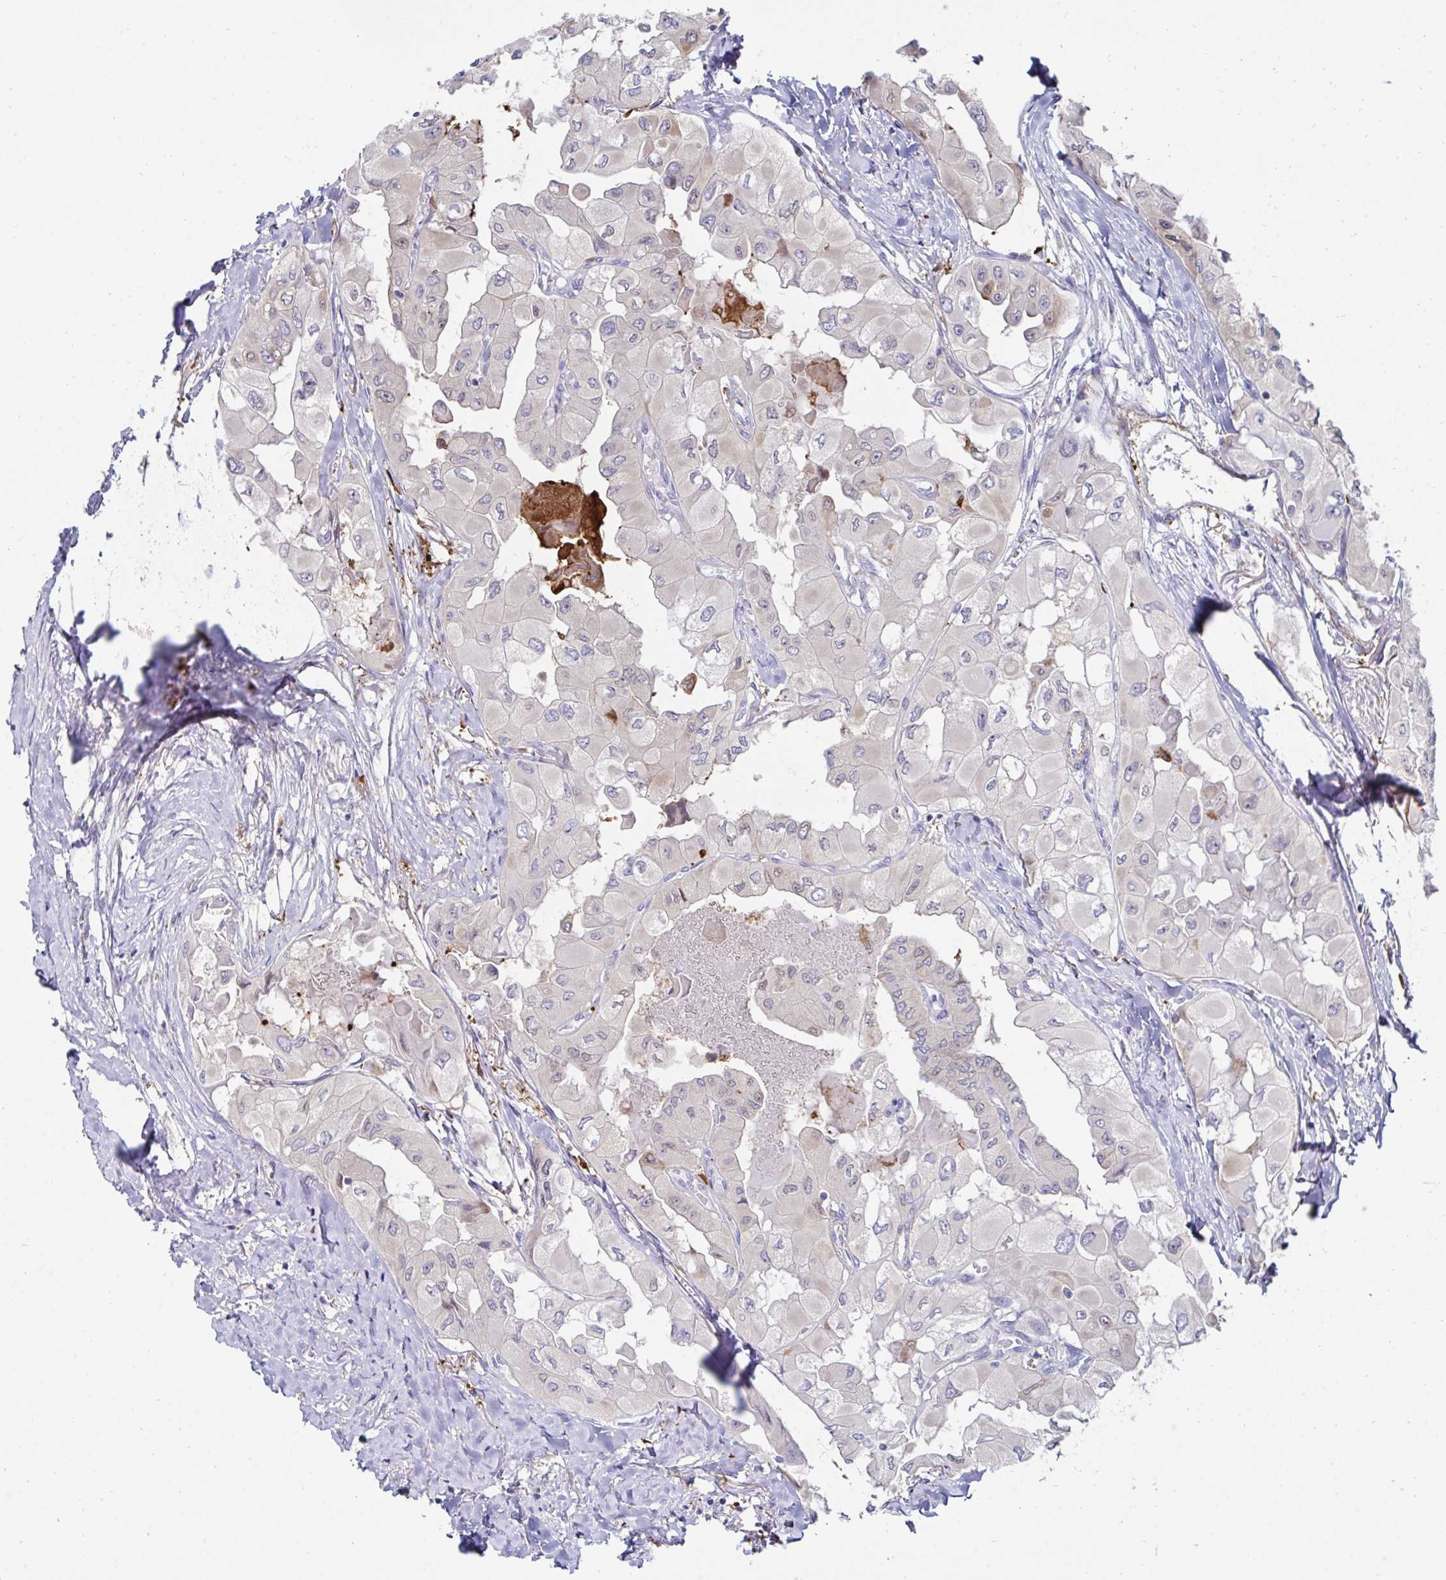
{"staining": {"intensity": "negative", "quantity": "none", "location": "none"}, "tissue": "thyroid cancer", "cell_type": "Tumor cells", "image_type": "cancer", "snomed": [{"axis": "morphology", "description": "Normal tissue, NOS"}, {"axis": "morphology", "description": "Papillary adenocarcinoma, NOS"}, {"axis": "topography", "description": "Thyroid gland"}], "caption": "Protein analysis of thyroid cancer (papillary adenocarcinoma) demonstrates no significant staining in tumor cells.", "gene": "FBXL13", "patient": {"sex": "female", "age": 59}}